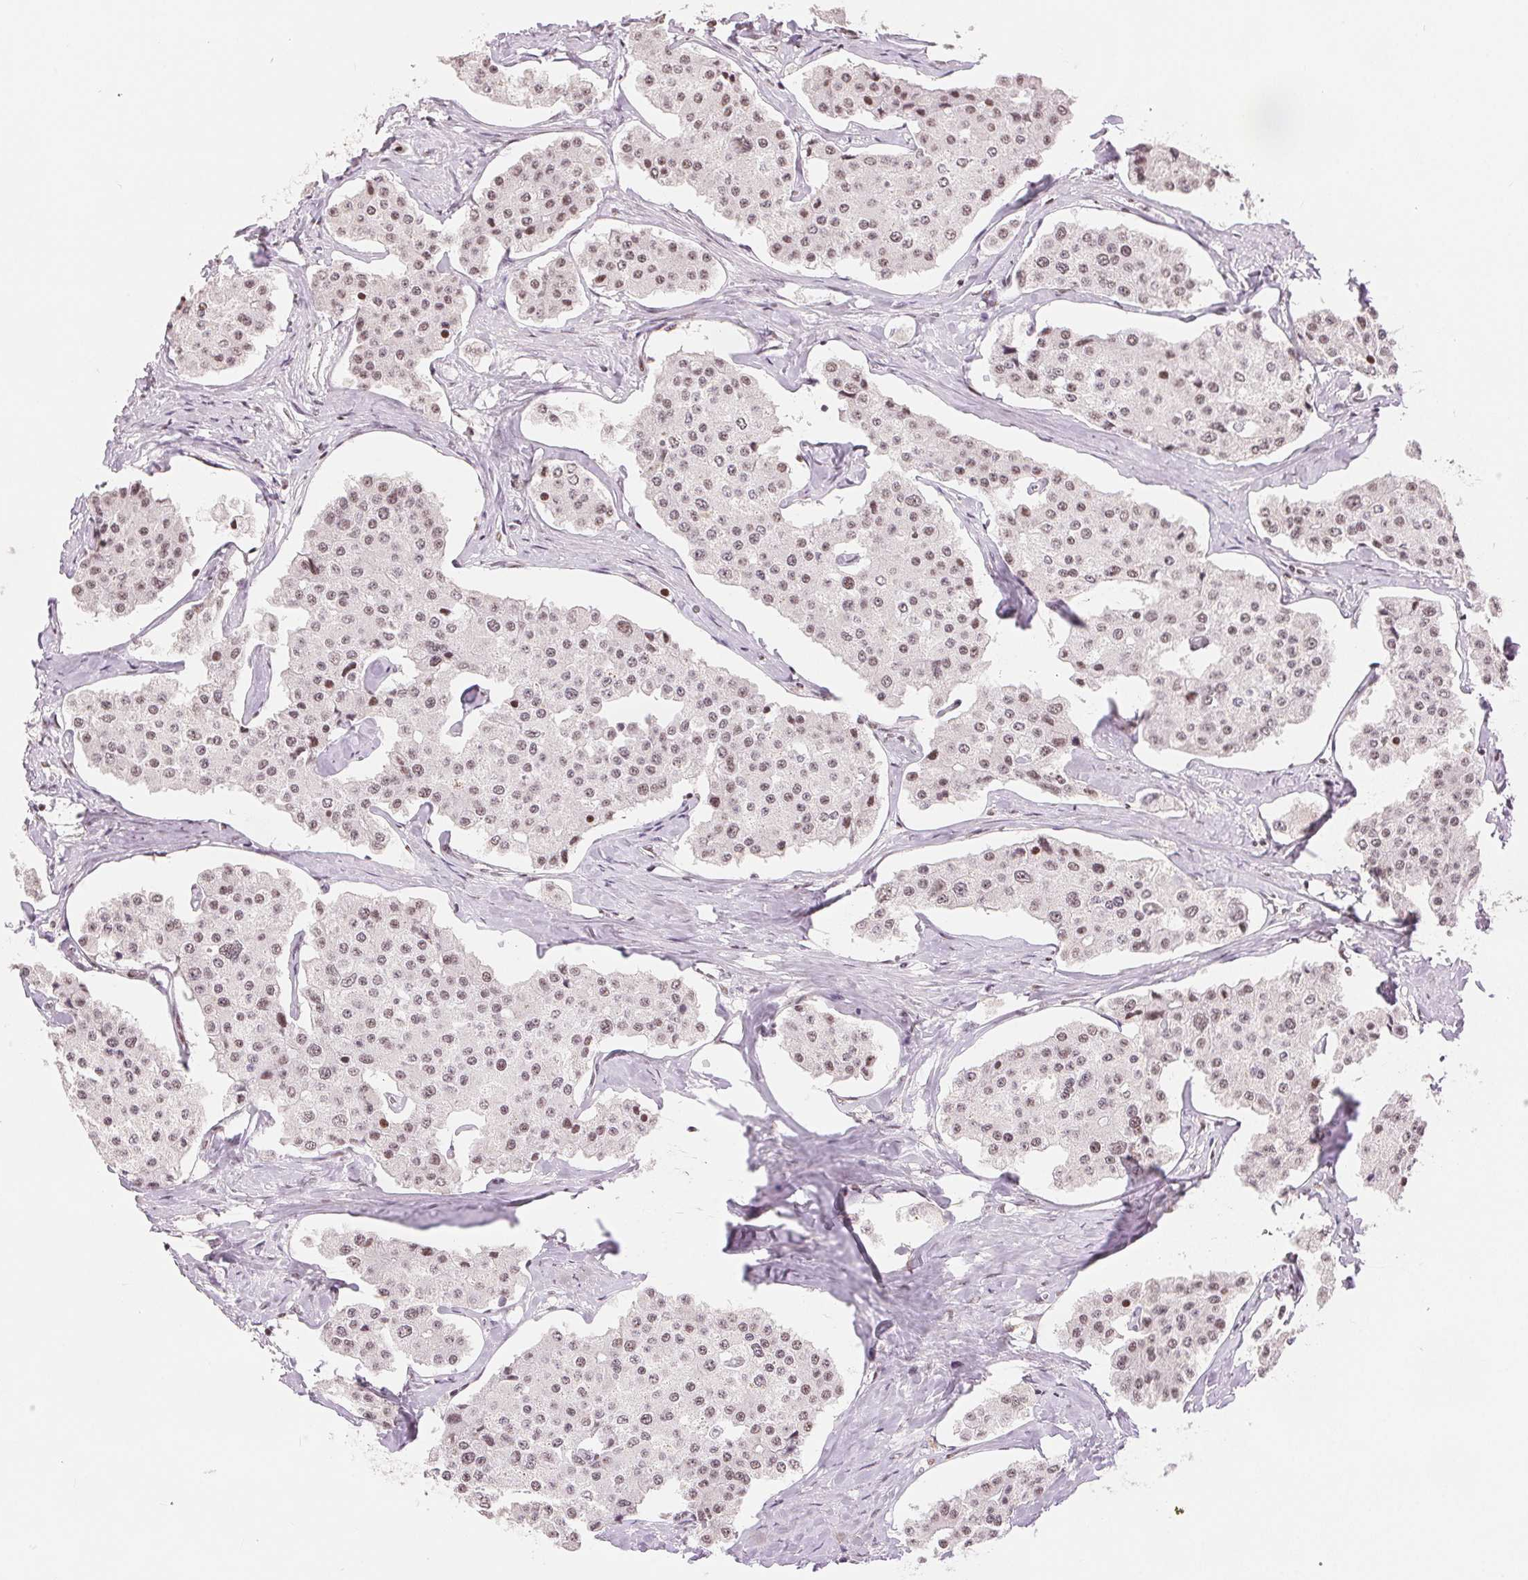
{"staining": {"intensity": "weak", "quantity": ">75%", "location": "nuclear"}, "tissue": "carcinoid", "cell_type": "Tumor cells", "image_type": "cancer", "snomed": [{"axis": "morphology", "description": "Carcinoid, malignant, NOS"}, {"axis": "topography", "description": "Small intestine"}], "caption": "Protein staining shows weak nuclear positivity in approximately >75% of tumor cells in carcinoid.", "gene": "ZNF703", "patient": {"sex": "female", "age": 65}}